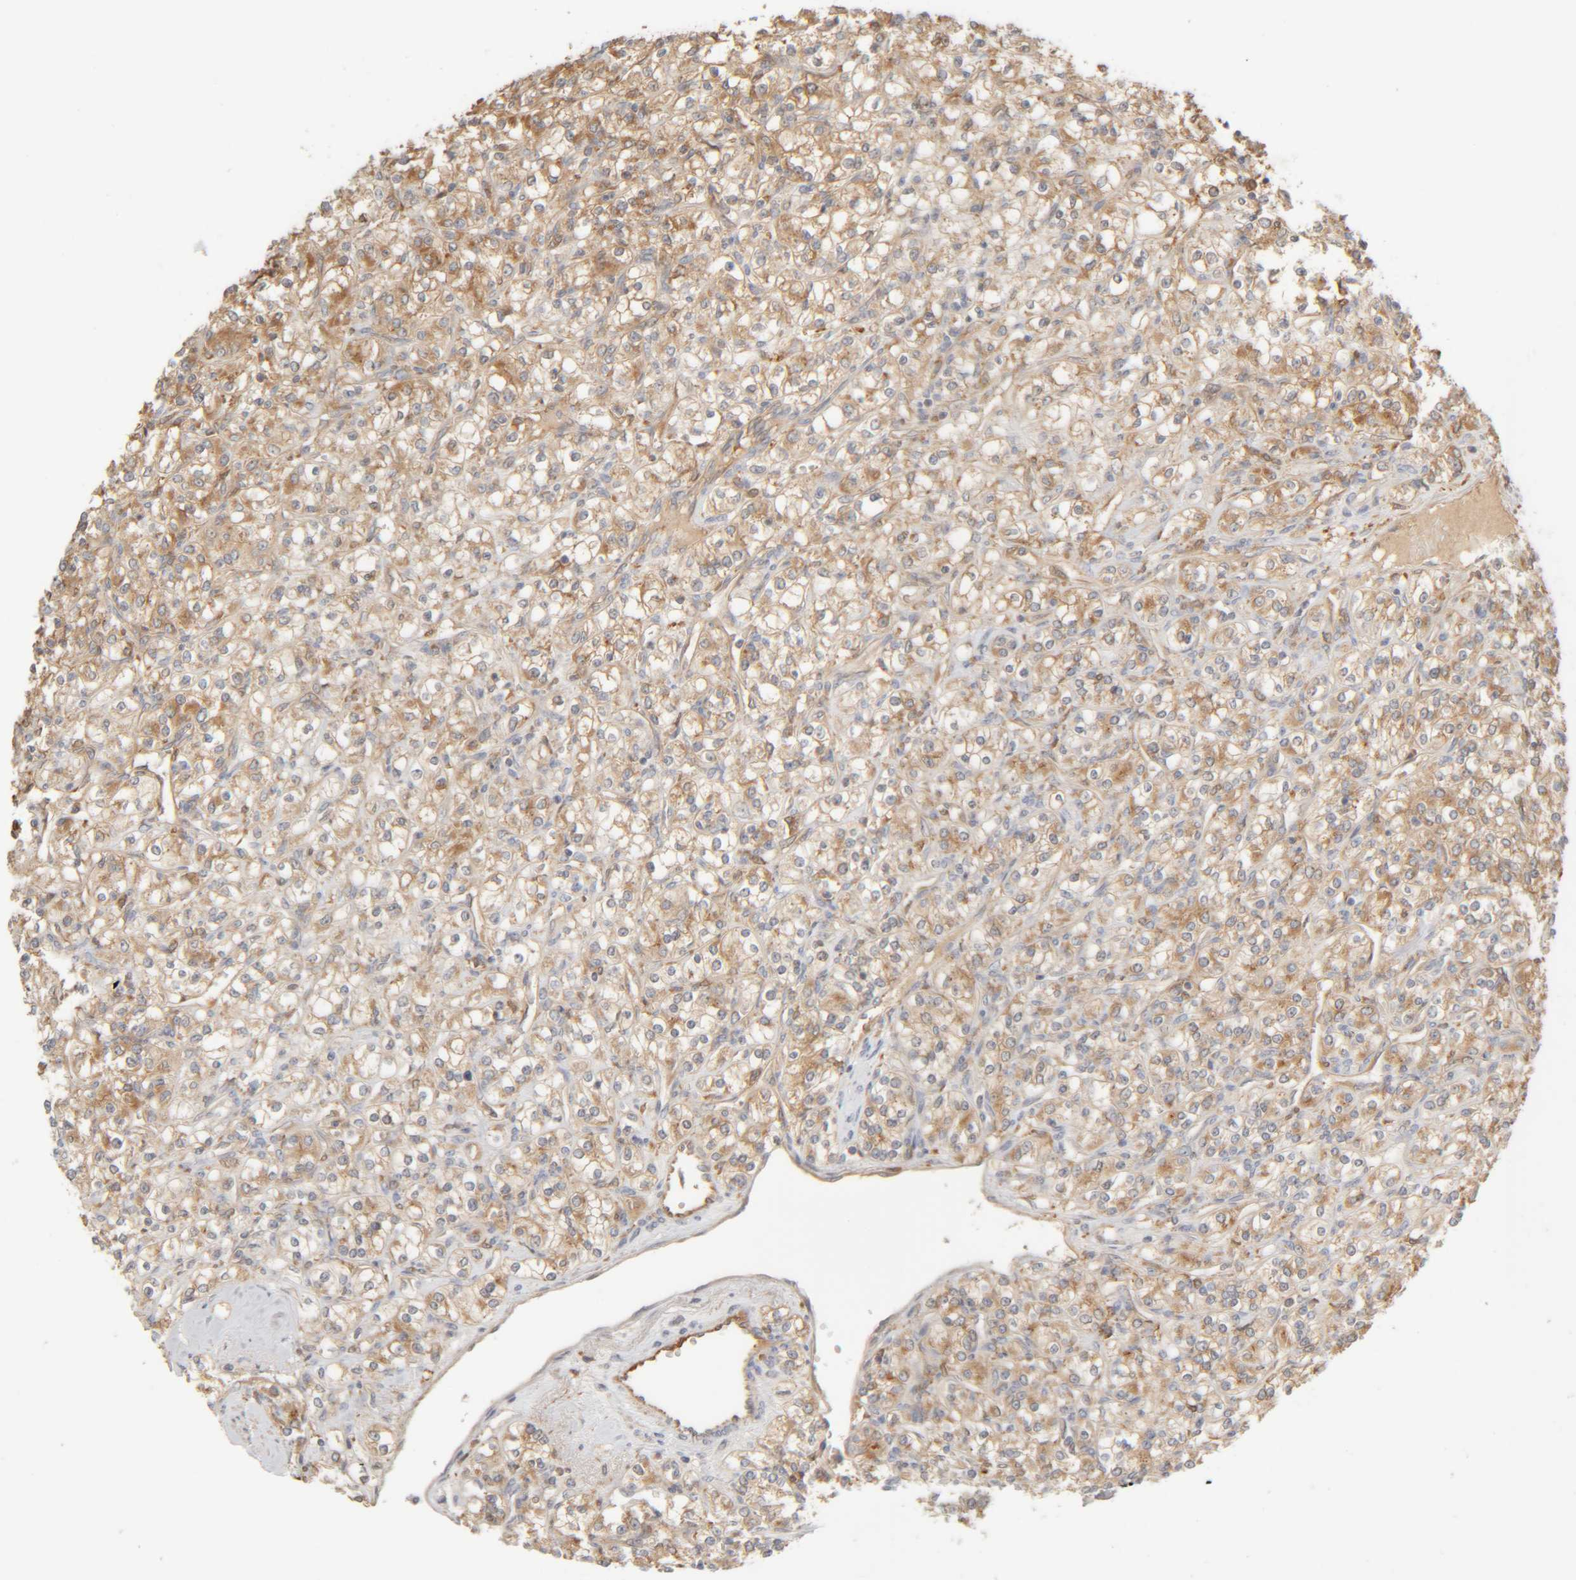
{"staining": {"intensity": "moderate", "quantity": "25%-75%", "location": "cytoplasmic/membranous"}, "tissue": "renal cancer", "cell_type": "Tumor cells", "image_type": "cancer", "snomed": [{"axis": "morphology", "description": "Adenocarcinoma, NOS"}, {"axis": "topography", "description": "Kidney"}], "caption": "This is a photomicrograph of immunohistochemistry staining of renal adenocarcinoma, which shows moderate expression in the cytoplasmic/membranous of tumor cells.", "gene": "TMEM192", "patient": {"sex": "male", "age": 77}}